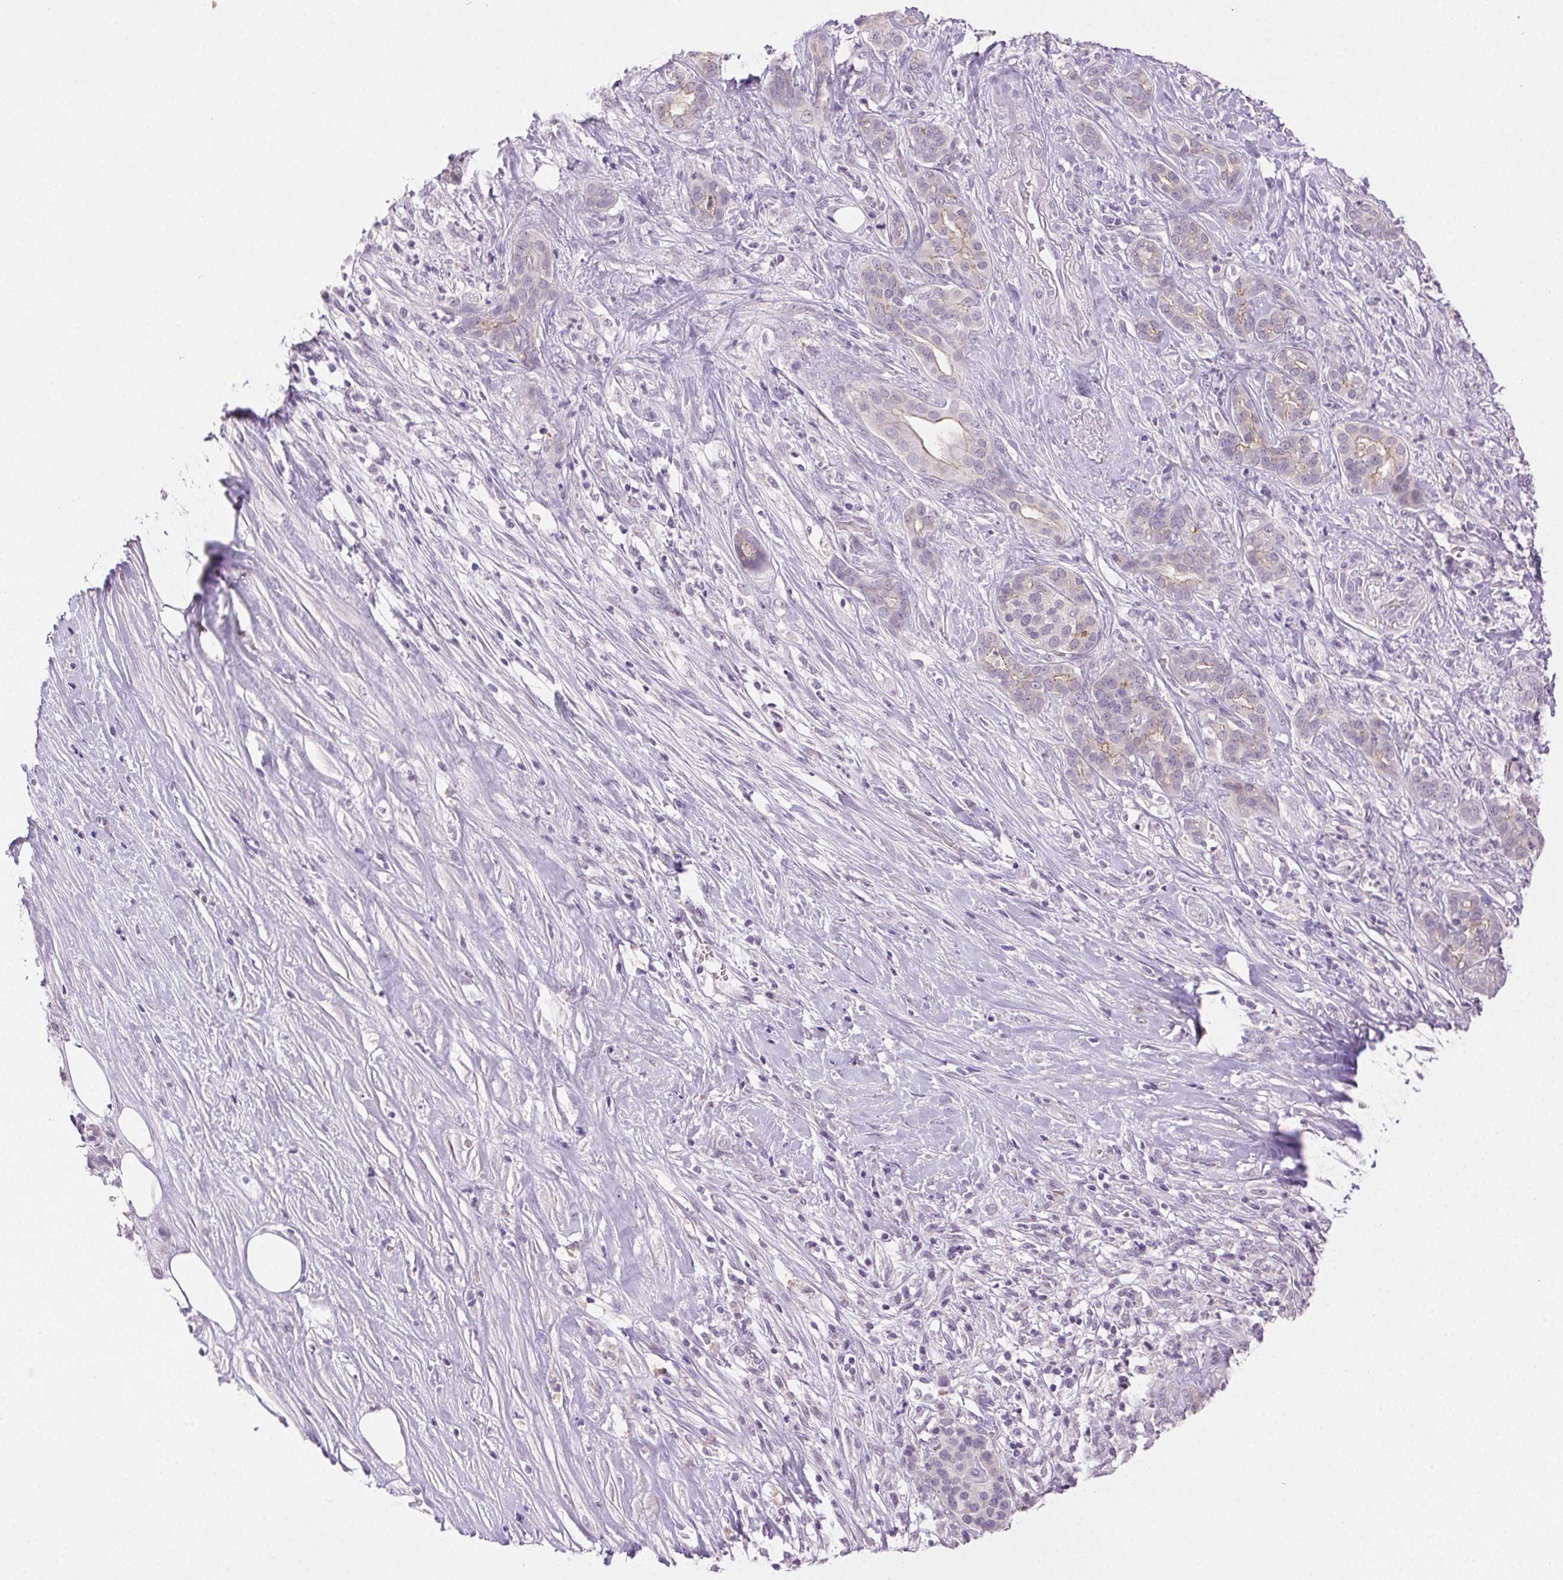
{"staining": {"intensity": "weak", "quantity": "<25%", "location": "cytoplasmic/membranous"}, "tissue": "pancreatic cancer", "cell_type": "Tumor cells", "image_type": "cancer", "snomed": [{"axis": "morphology", "description": "Normal tissue, NOS"}, {"axis": "morphology", "description": "Inflammation, NOS"}, {"axis": "morphology", "description": "Adenocarcinoma, NOS"}, {"axis": "topography", "description": "Pancreas"}], "caption": "This image is of pancreatic adenocarcinoma stained with IHC to label a protein in brown with the nuclei are counter-stained blue. There is no staining in tumor cells.", "gene": "CLDN10", "patient": {"sex": "male", "age": 57}}